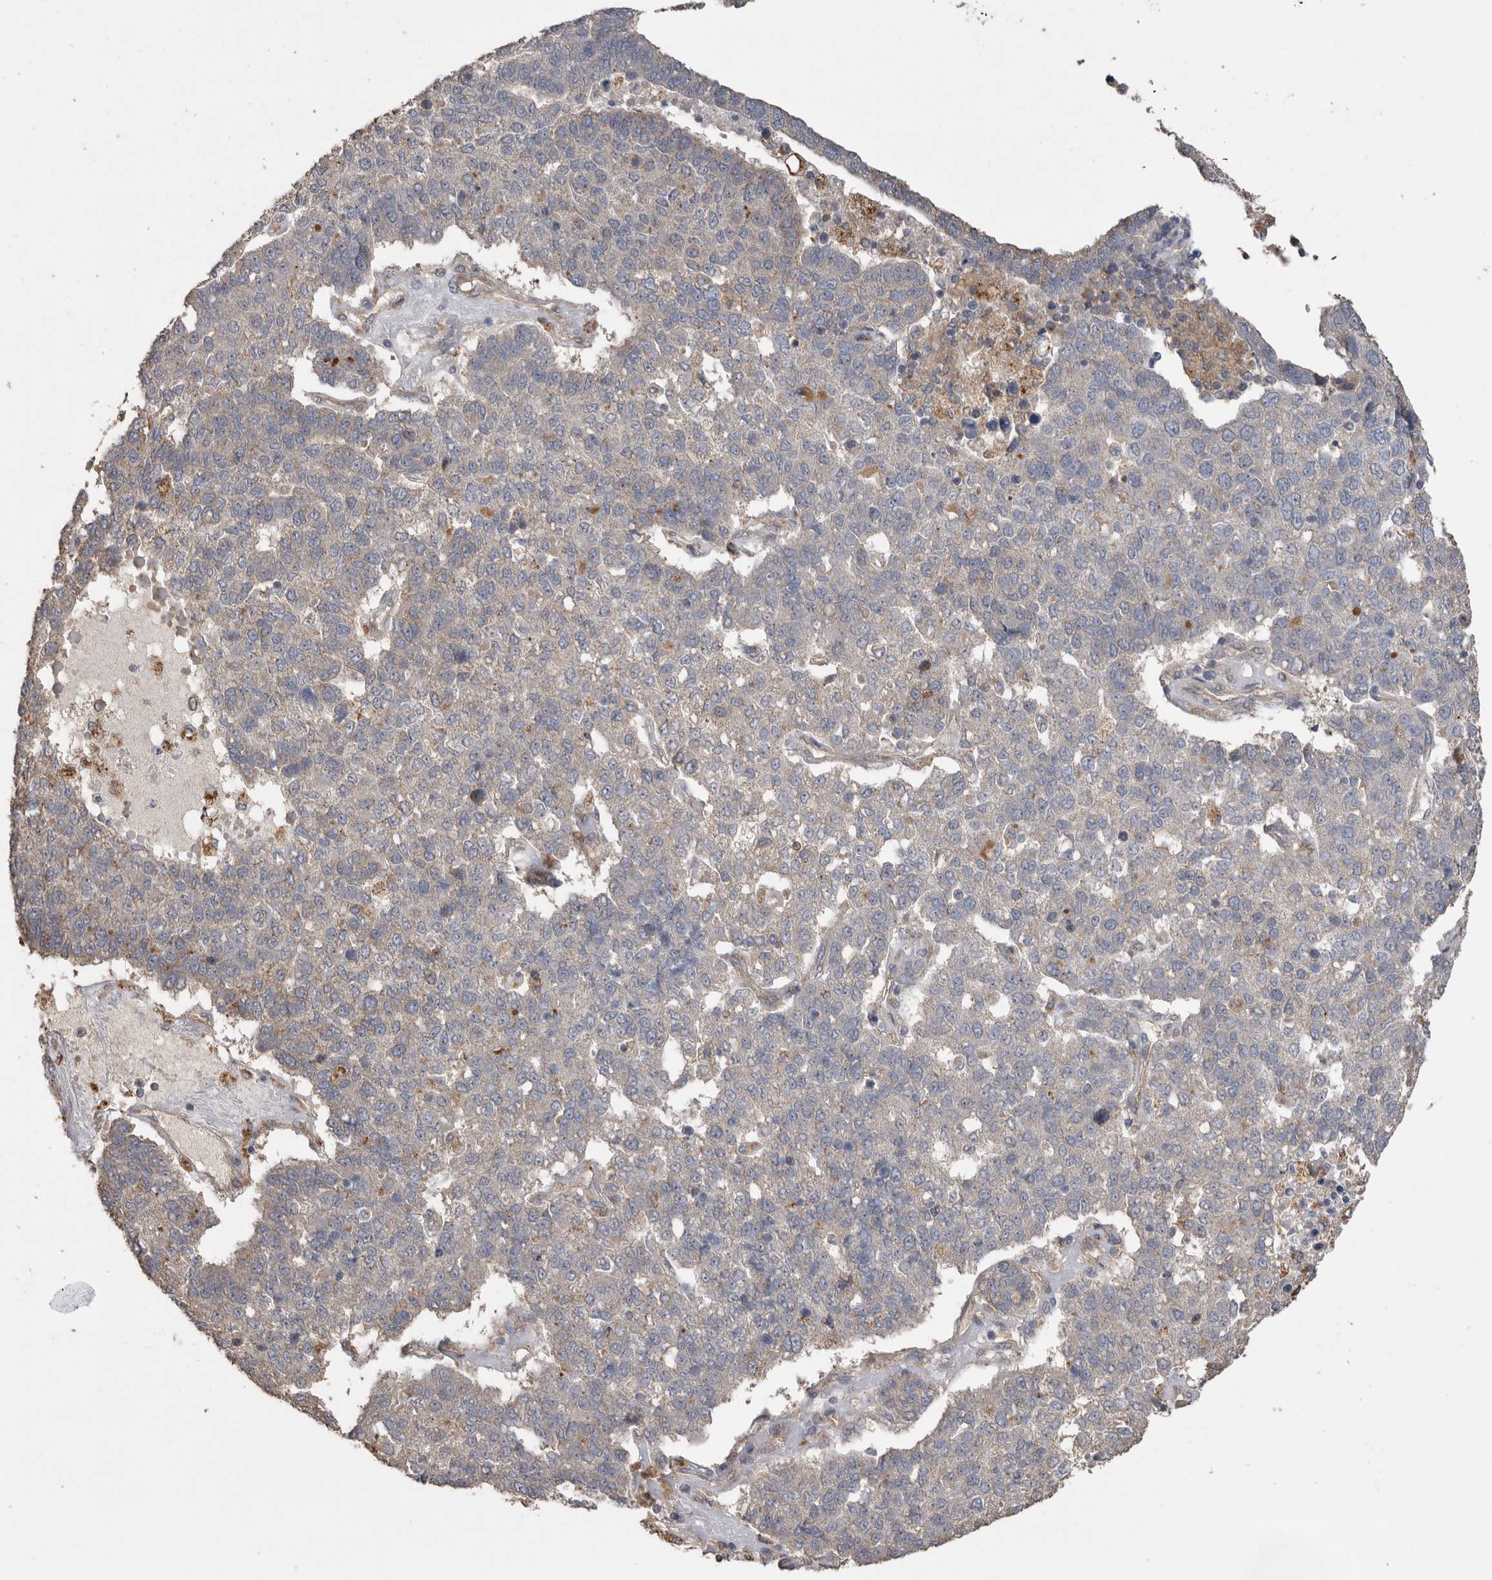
{"staining": {"intensity": "weak", "quantity": "25%-75%", "location": "cytoplasmic/membranous"}, "tissue": "pancreatic cancer", "cell_type": "Tumor cells", "image_type": "cancer", "snomed": [{"axis": "morphology", "description": "Adenocarcinoma, NOS"}, {"axis": "topography", "description": "Pancreas"}], "caption": "A high-resolution photomicrograph shows immunohistochemistry staining of adenocarcinoma (pancreatic), which exhibits weak cytoplasmic/membranous expression in about 25%-75% of tumor cells.", "gene": "PODXL2", "patient": {"sex": "female", "age": 61}}